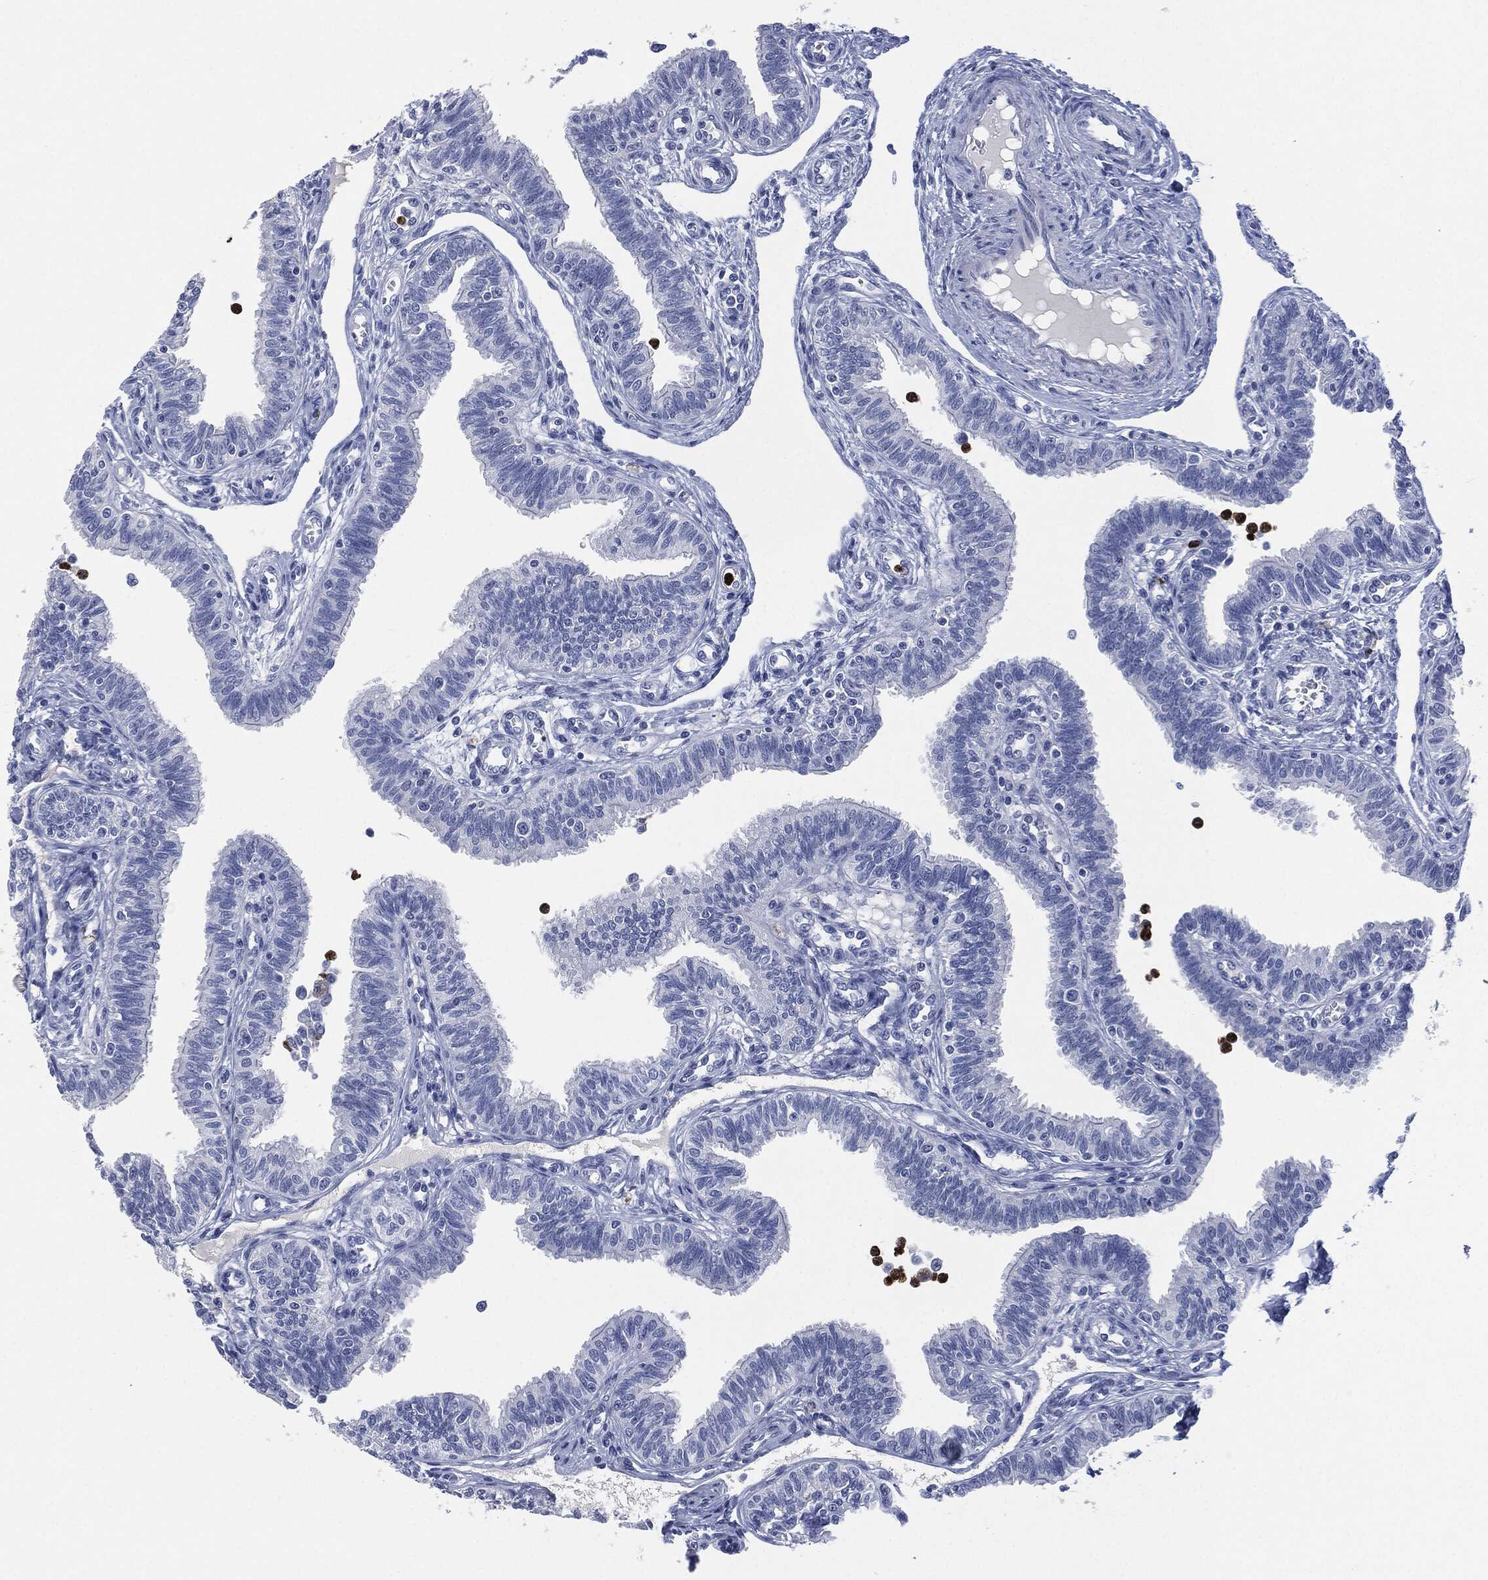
{"staining": {"intensity": "negative", "quantity": "none", "location": "none"}, "tissue": "fallopian tube", "cell_type": "Glandular cells", "image_type": "normal", "snomed": [{"axis": "morphology", "description": "Normal tissue, NOS"}, {"axis": "topography", "description": "Fallopian tube"}], "caption": "Immunohistochemistry (IHC) image of benign fallopian tube stained for a protein (brown), which shows no expression in glandular cells.", "gene": "CEACAM8", "patient": {"sex": "female", "age": 36}}